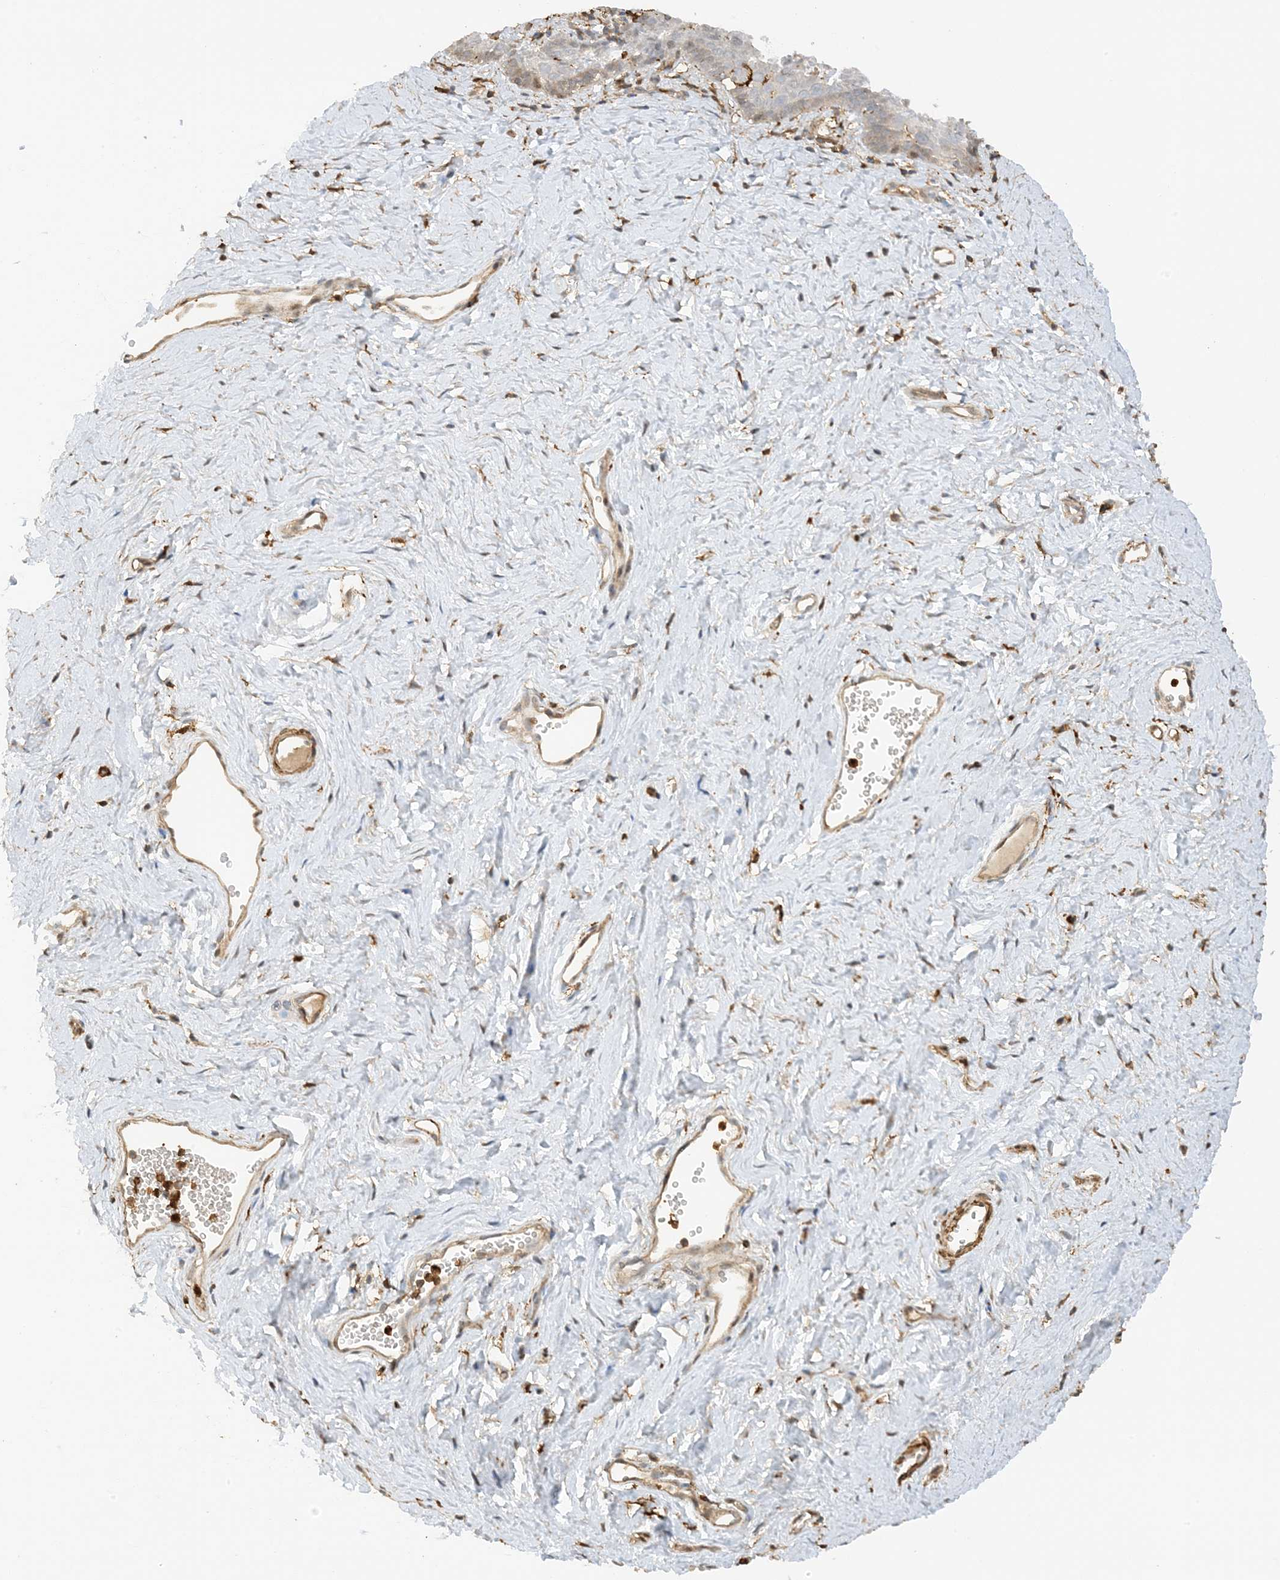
{"staining": {"intensity": "weak", "quantity": "25%-75%", "location": "cytoplasmic/membranous"}, "tissue": "vagina", "cell_type": "Squamous epithelial cells", "image_type": "normal", "snomed": [{"axis": "morphology", "description": "Normal tissue, NOS"}, {"axis": "topography", "description": "Vagina"}], "caption": "The micrograph shows staining of unremarkable vagina, revealing weak cytoplasmic/membranous protein expression (brown color) within squamous epithelial cells.", "gene": "PHACTR2", "patient": {"sex": "female", "age": 32}}